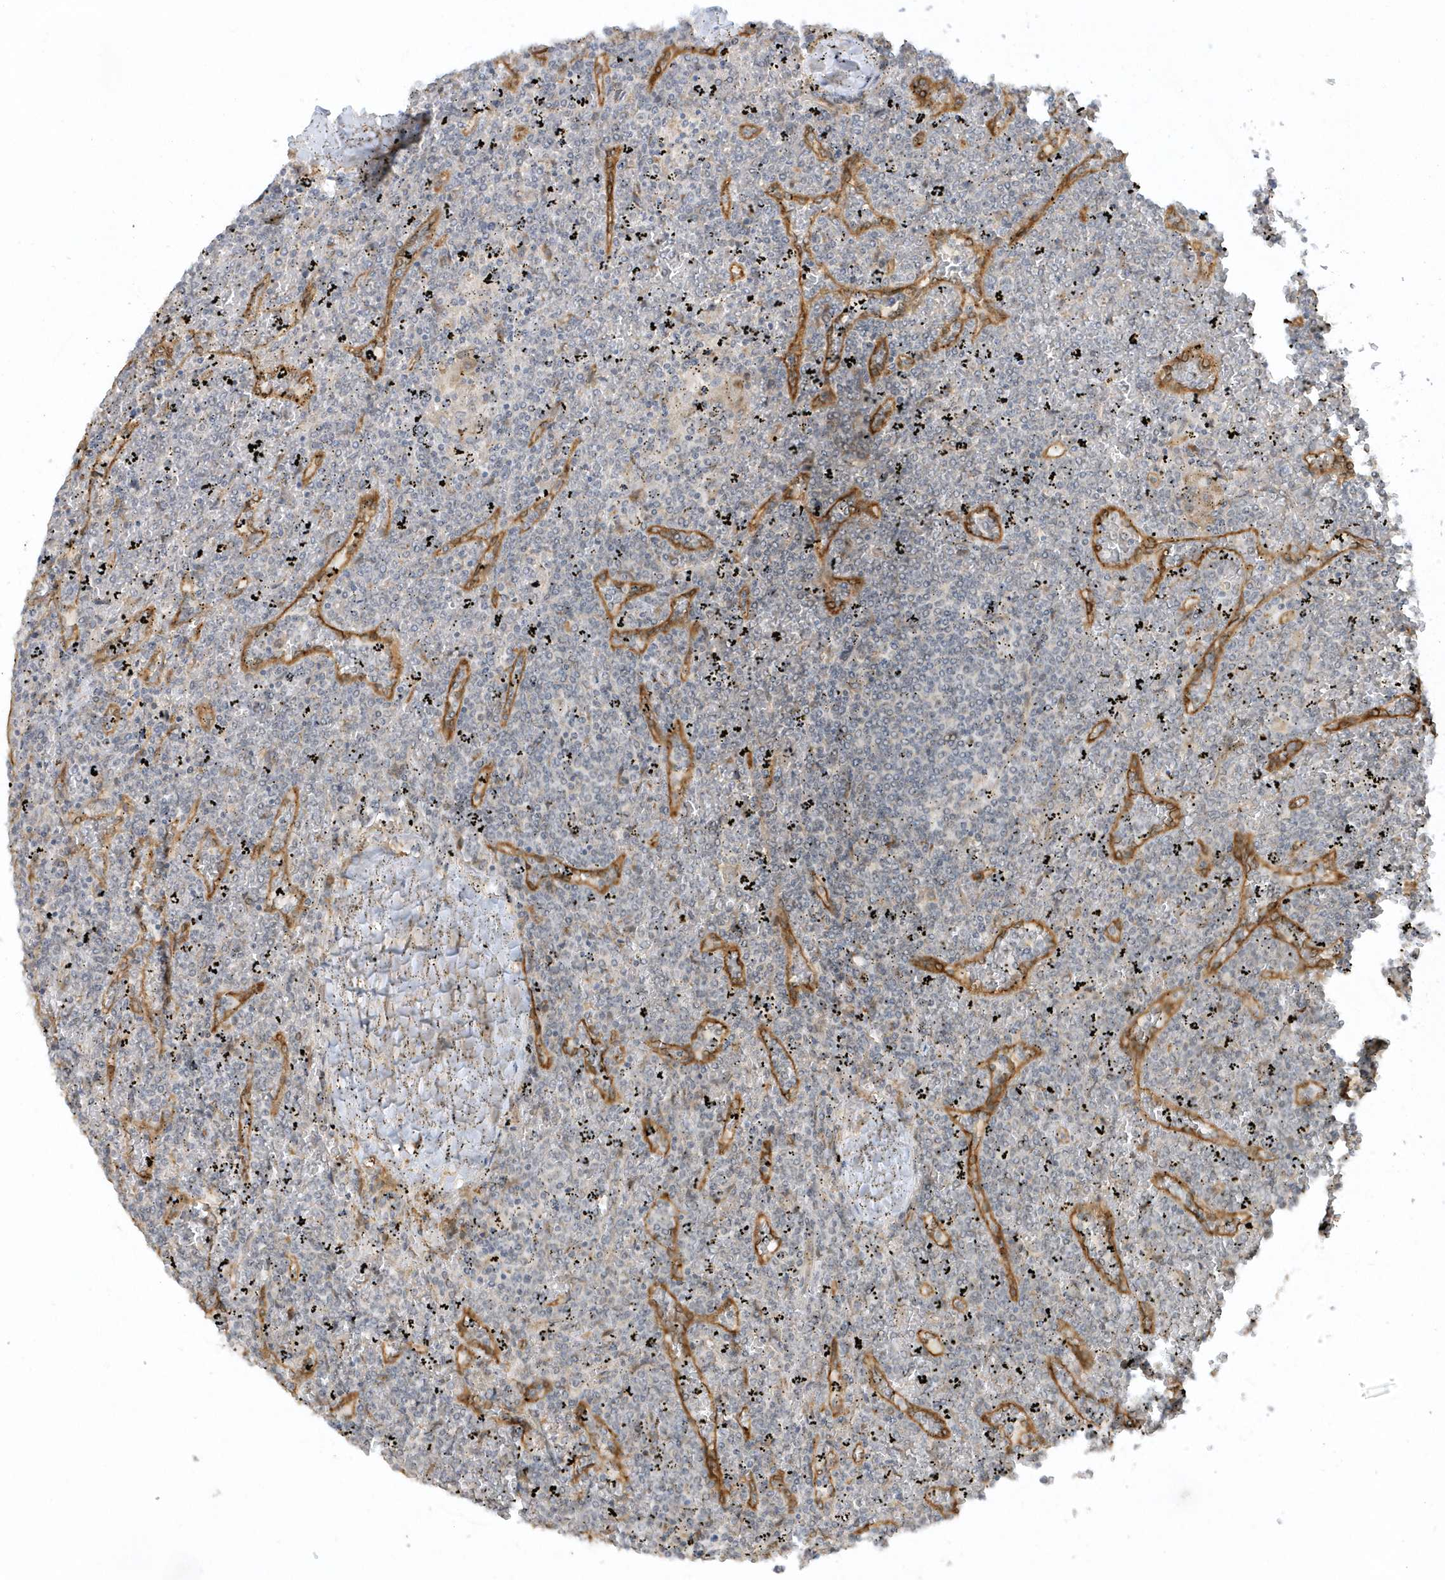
{"staining": {"intensity": "negative", "quantity": "none", "location": "none"}, "tissue": "lymphoma", "cell_type": "Tumor cells", "image_type": "cancer", "snomed": [{"axis": "morphology", "description": "Malignant lymphoma, non-Hodgkin's type, Low grade"}, {"axis": "topography", "description": "Spleen"}], "caption": "Tumor cells show no significant protein positivity in lymphoma. (Brightfield microscopy of DAB immunohistochemistry at high magnification).", "gene": "ECM2", "patient": {"sex": "female", "age": 19}}